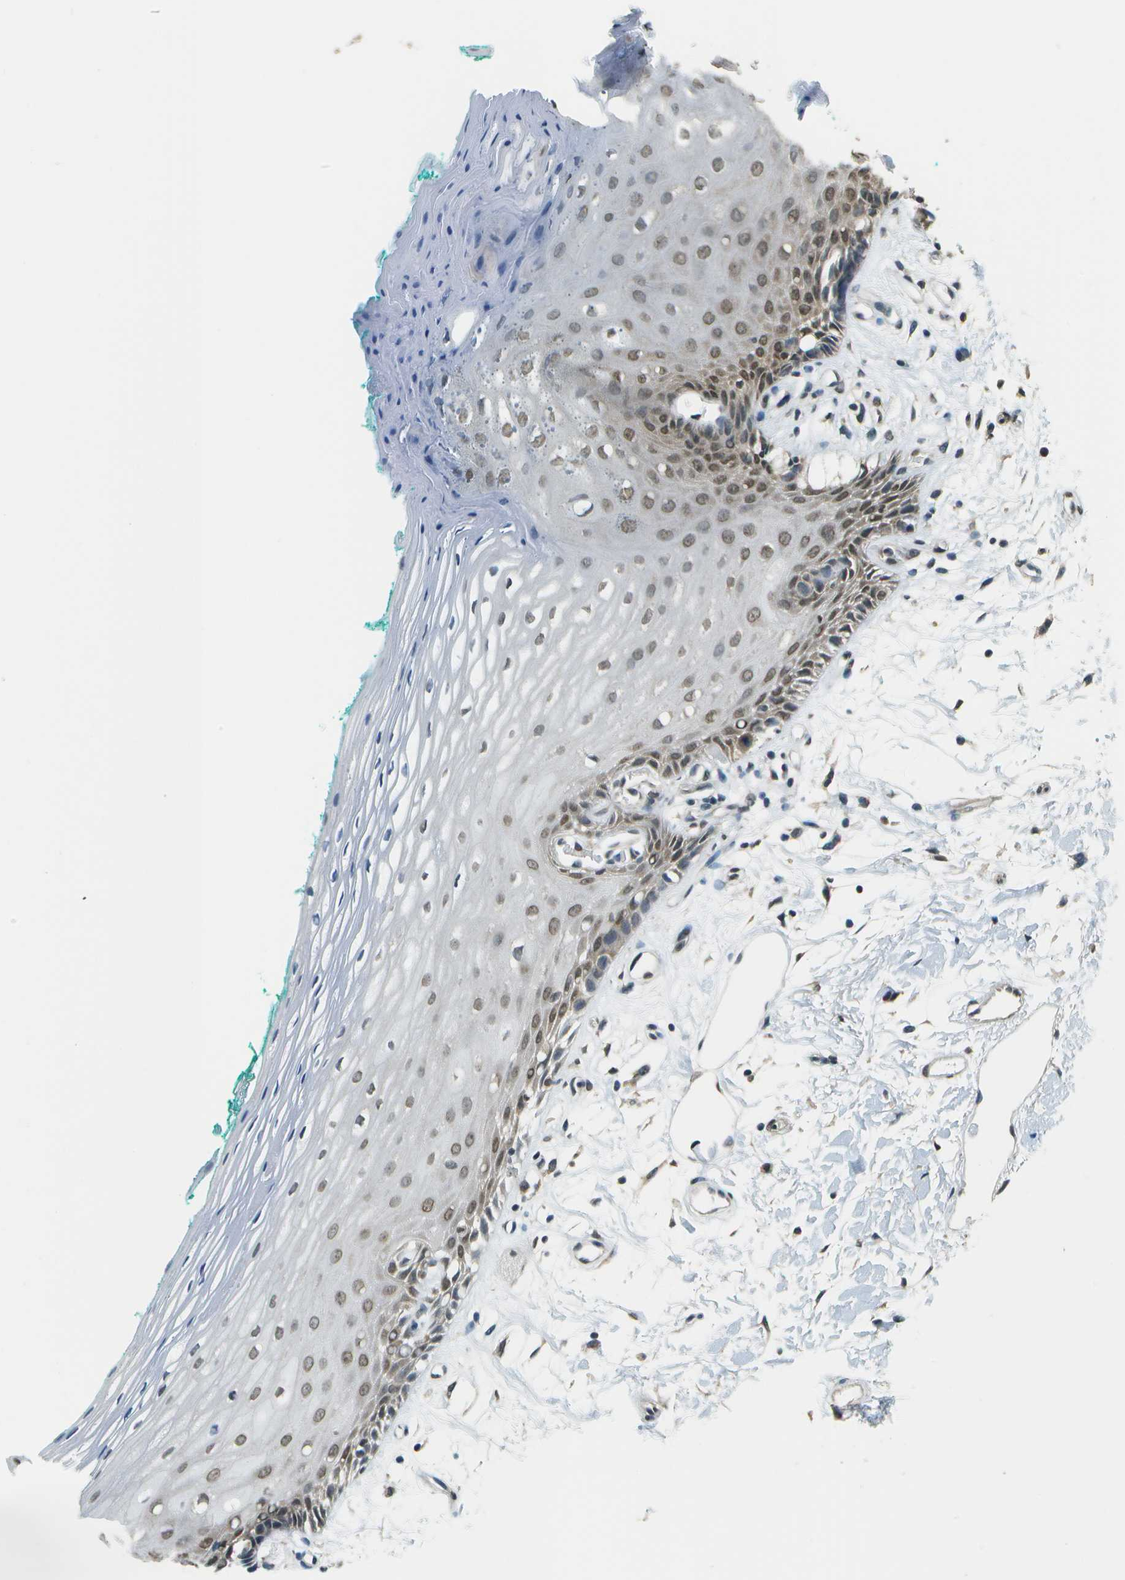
{"staining": {"intensity": "moderate", "quantity": "25%-75%", "location": "nuclear"}, "tissue": "oral mucosa", "cell_type": "Squamous epithelial cells", "image_type": "normal", "snomed": [{"axis": "morphology", "description": "Normal tissue, NOS"}, {"axis": "topography", "description": "Skeletal muscle"}, {"axis": "topography", "description": "Oral tissue"}, {"axis": "topography", "description": "Peripheral nerve tissue"}], "caption": "Squamous epithelial cells show medium levels of moderate nuclear staining in about 25%-75% of cells in normal oral mucosa.", "gene": "ABL2", "patient": {"sex": "female", "age": 84}}